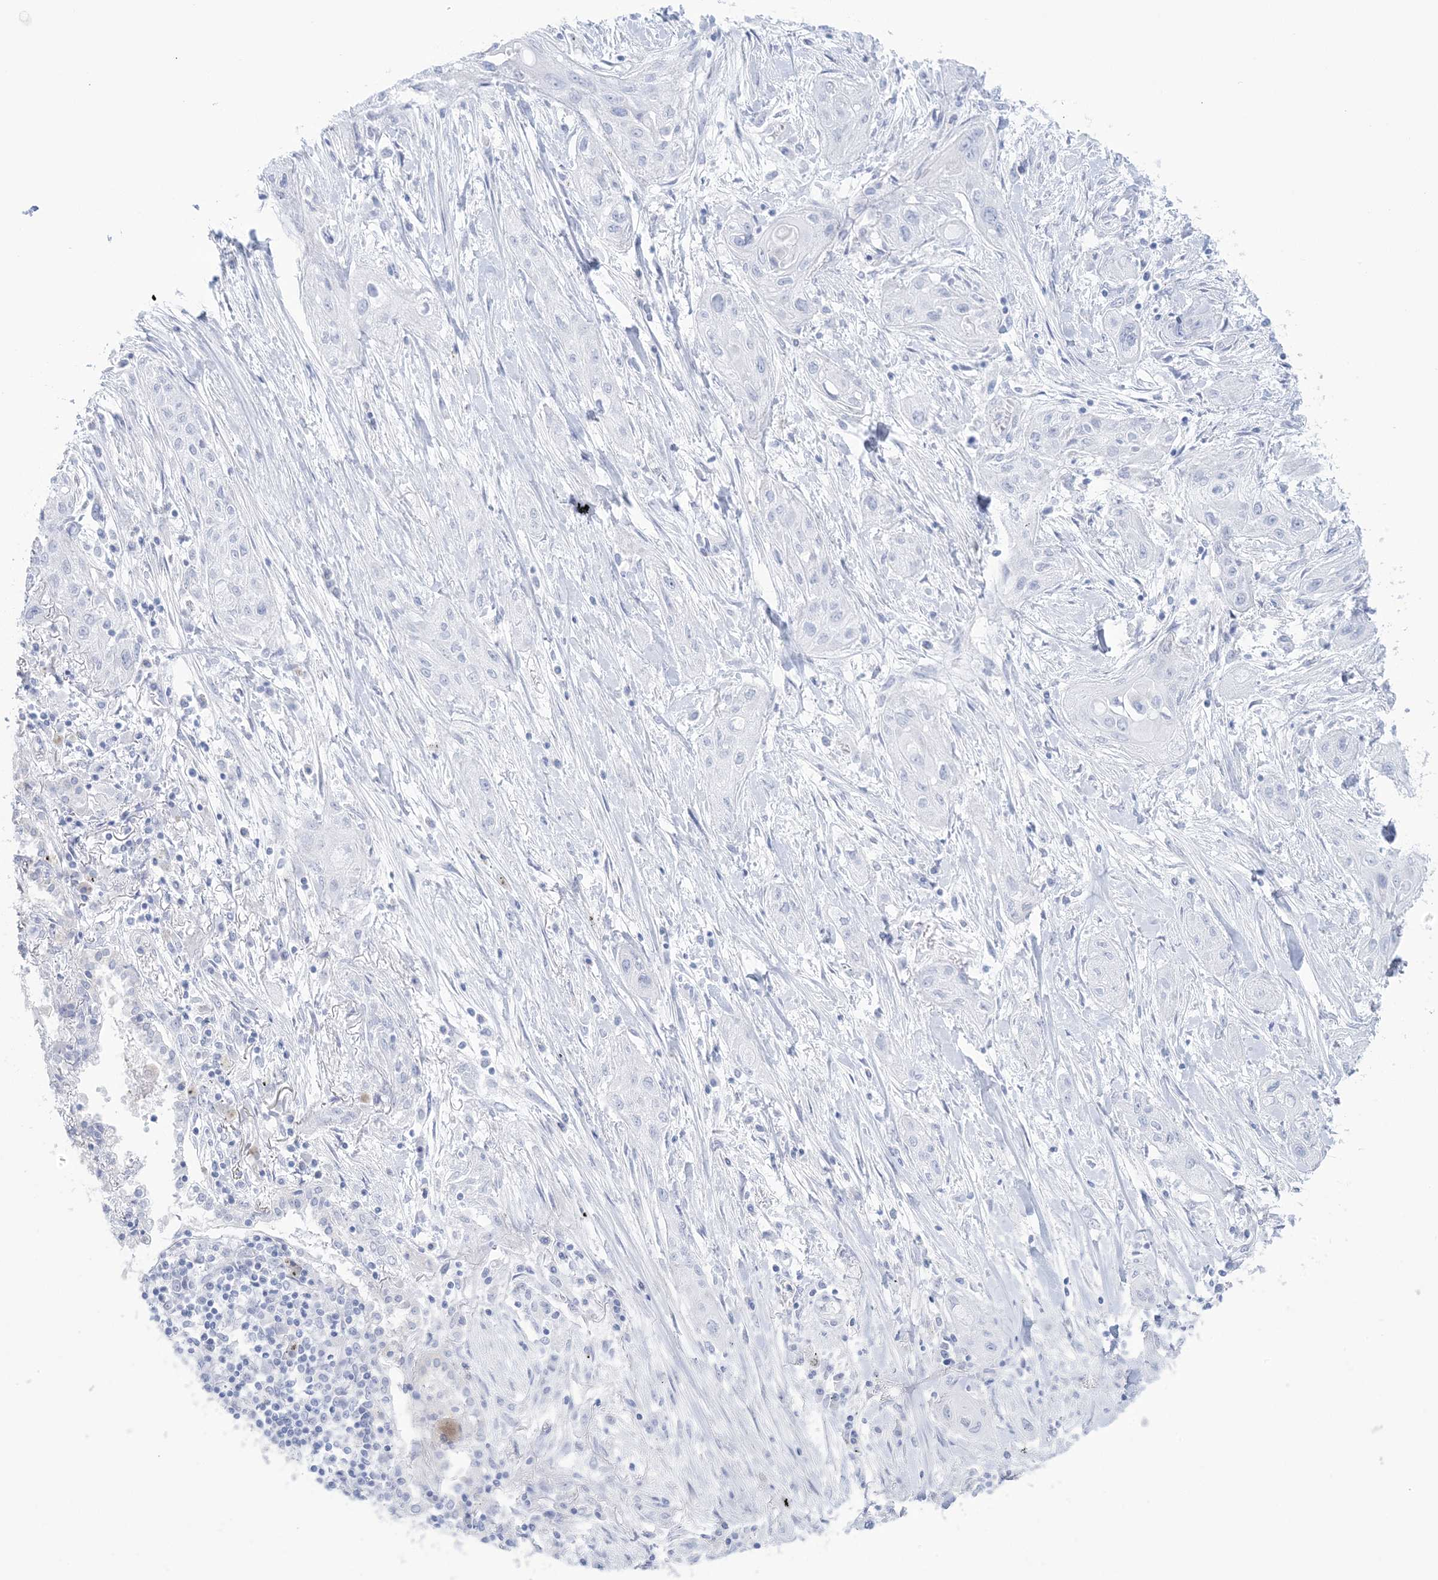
{"staining": {"intensity": "negative", "quantity": "none", "location": "none"}, "tissue": "lung cancer", "cell_type": "Tumor cells", "image_type": "cancer", "snomed": [{"axis": "morphology", "description": "Squamous cell carcinoma, NOS"}, {"axis": "topography", "description": "Lung"}], "caption": "Tumor cells show no significant protein positivity in lung cancer (squamous cell carcinoma).", "gene": "AGXT", "patient": {"sex": "female", "age": 47}}